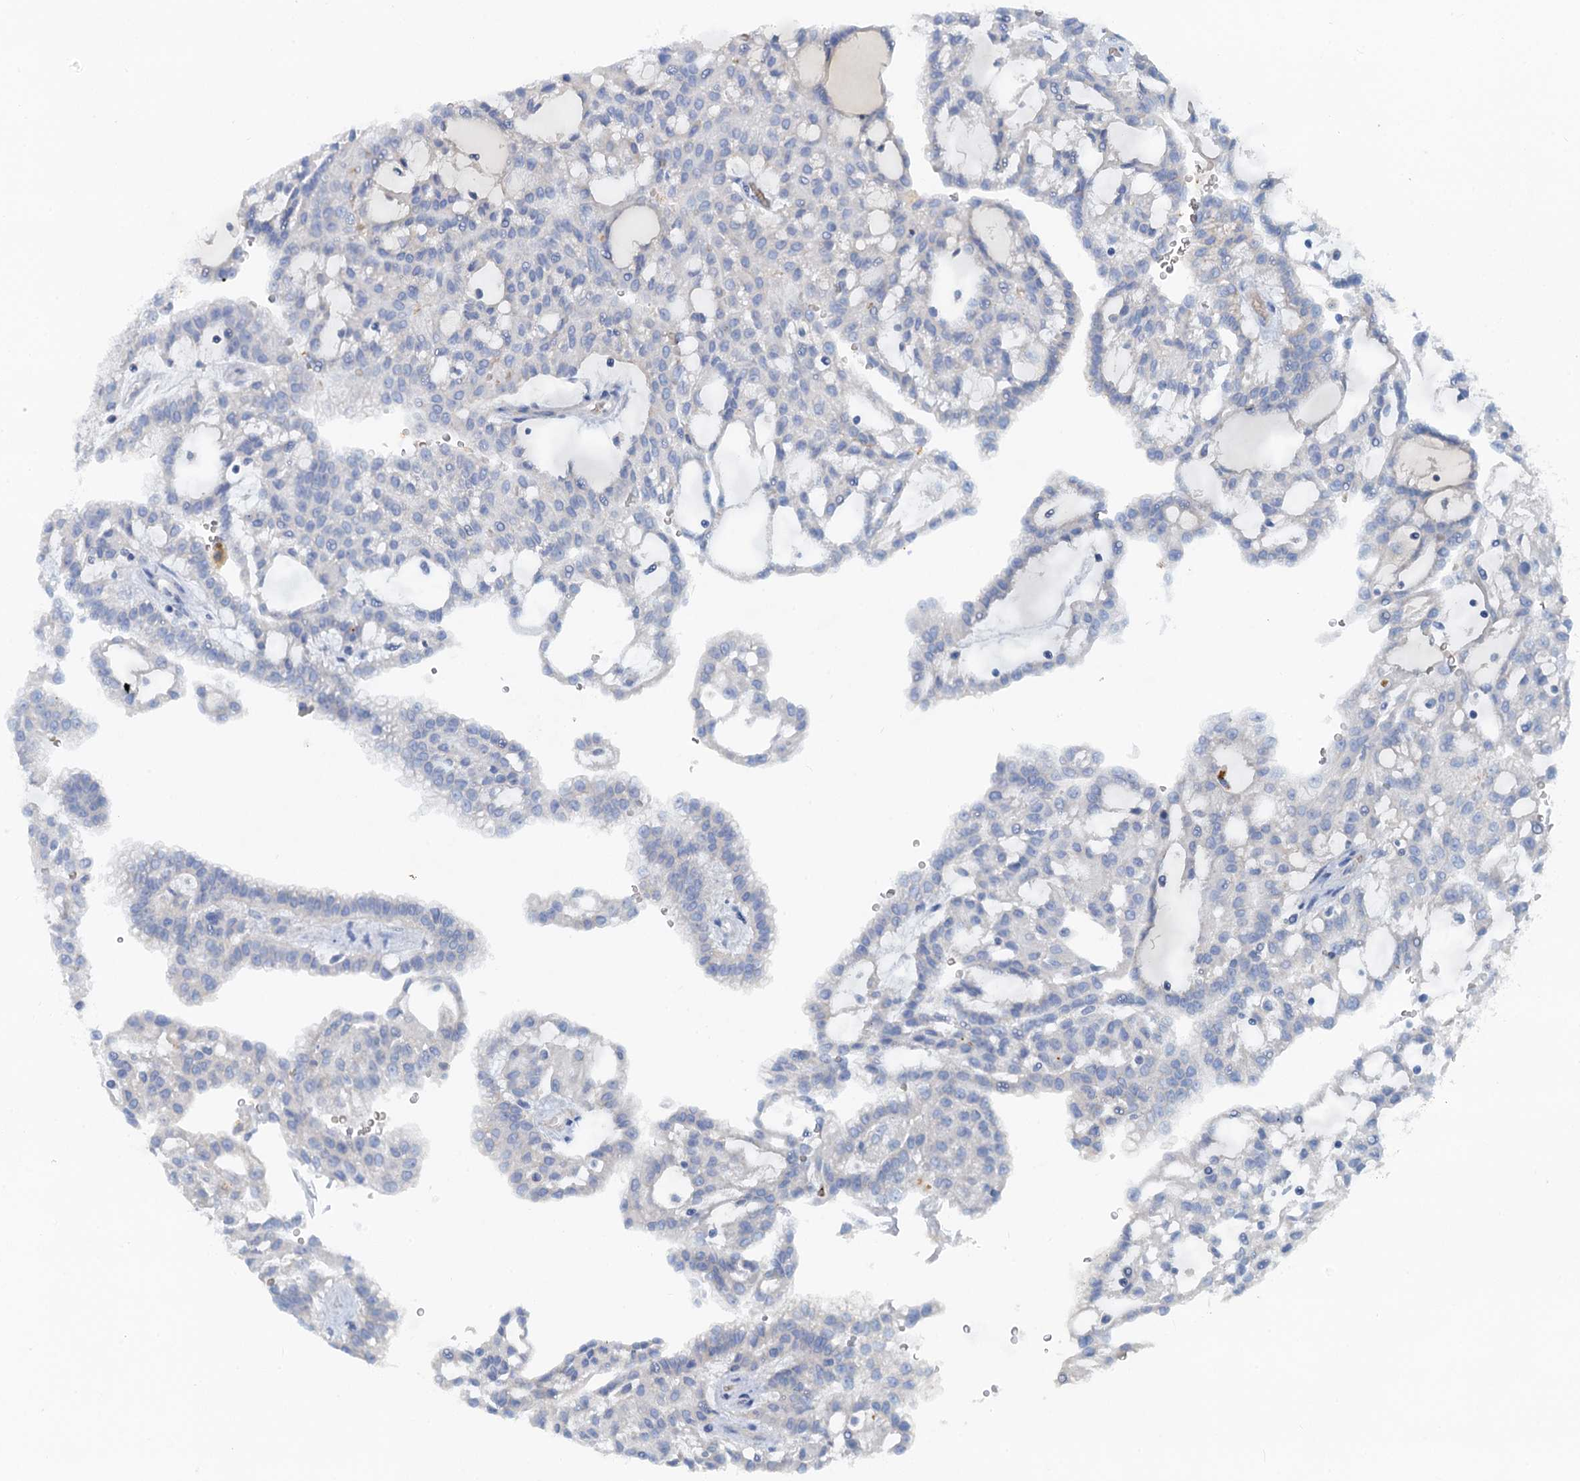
{"staining": {"intensity": "negative", "quantity": "none", "location": "none"}, "tissue": "renal cancer", "cell_type": "Tumor cells", "image_type": "cancer", "snomed": [{"axis": "morphology", "description": "Adenocarcinoma, NOS"}, {"axis": "topography", "description": "Kidney"}], "caption": "The IHC micrograph has no significant staining in tumor cells of renal adenocarcinoma tissue.", "gene": "MYADML2", "patient": {"sex": "male", "age": 63}}